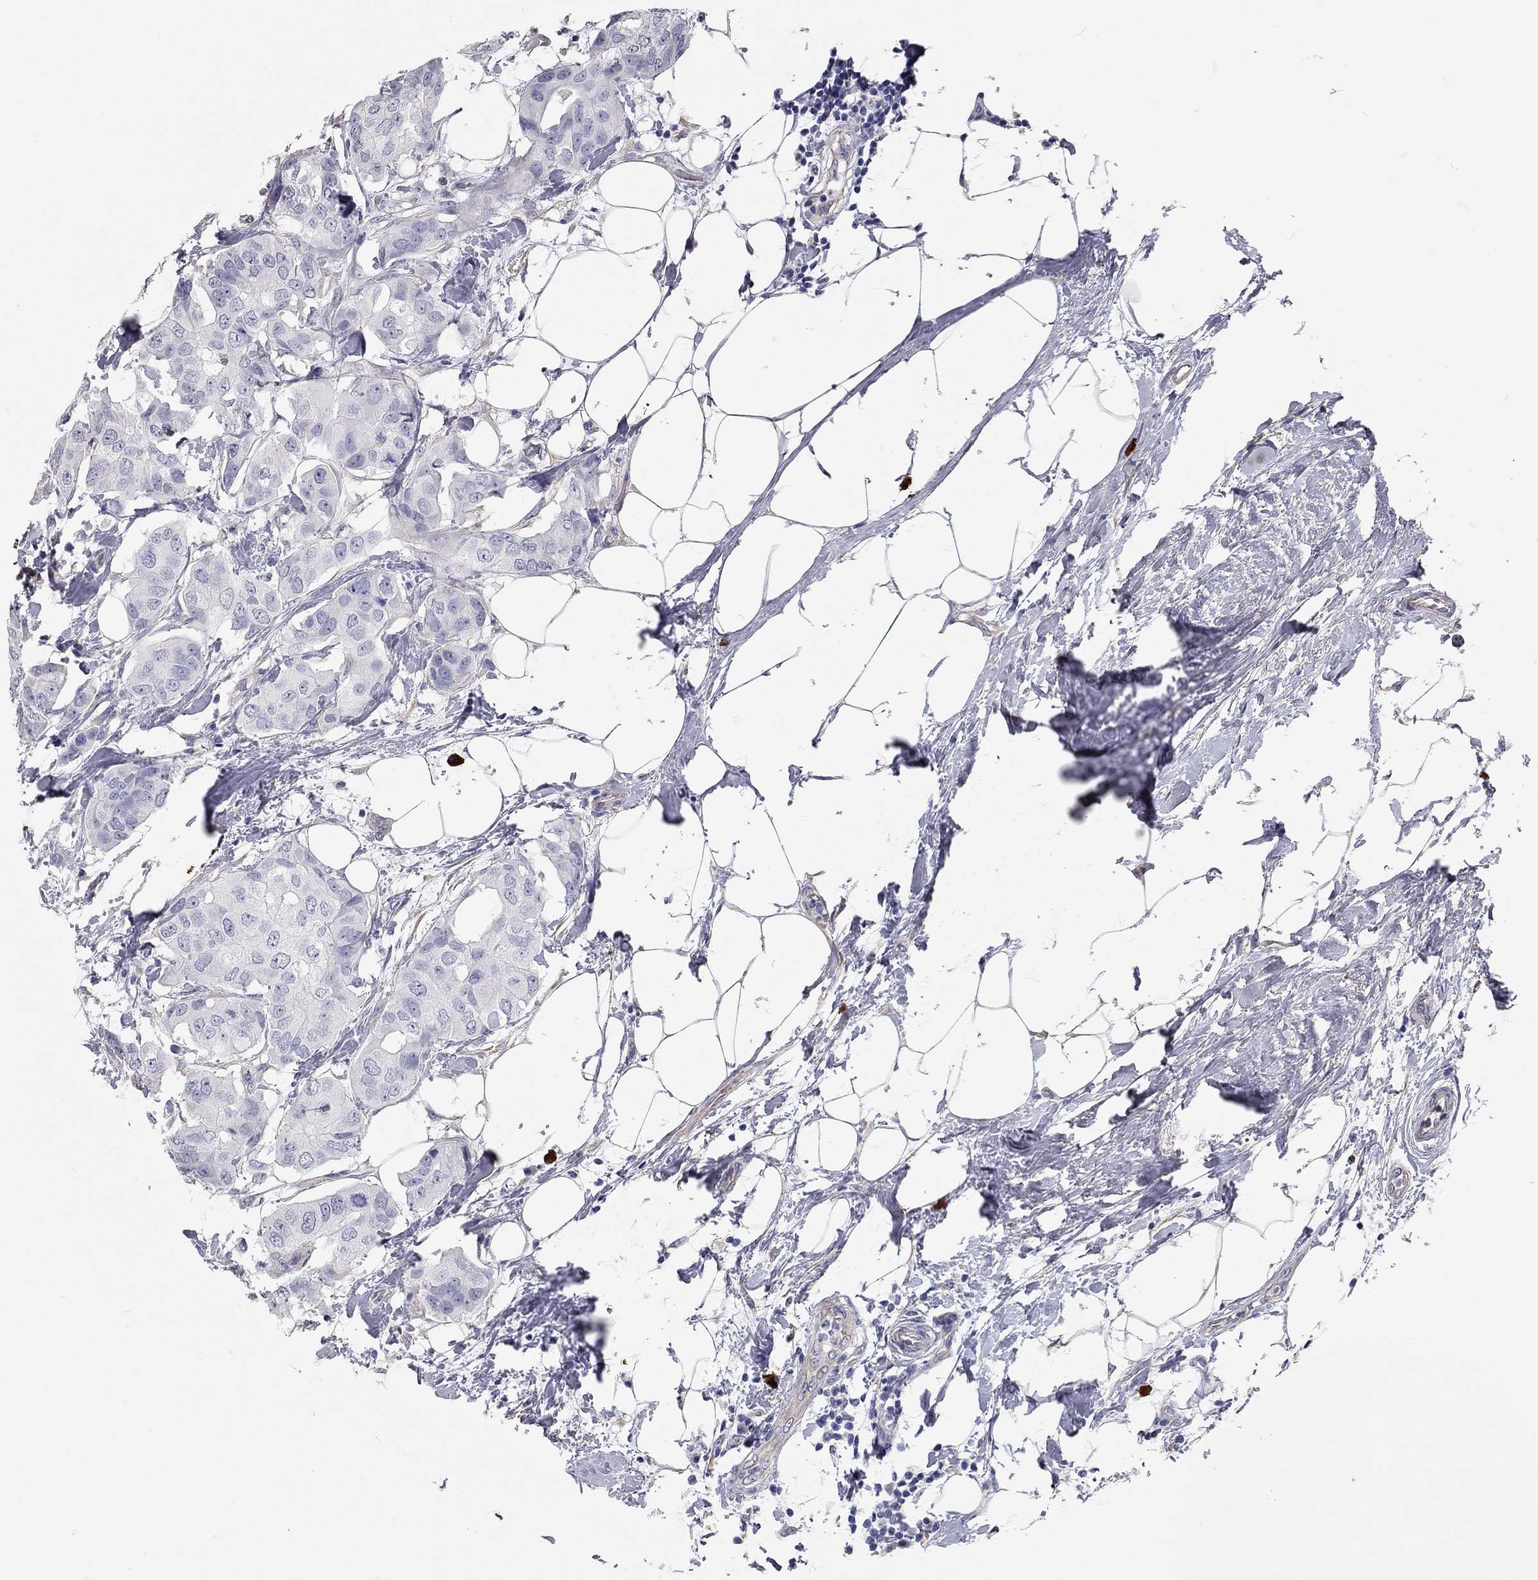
{"staining": {"intensity": "negative", "quantity": "none", "location": "none"}, "tissue": "breast cancer", "cell_type": "Tumor cells", "image_type": "cancer", "snomed": [{"axis": "morphology", "description": "Normal tissue, NOS"}, {"axis": "morphology", "description": "Duct carcinoma"}, {"axis": "topography", "description": "Breast"}], "caption": "Photomicrograph shows no protein staining in tumor cells of breast infiltrating ductal carcinoma tissue.", "gene": "C10orf90", "patient": {"sex": "female", "age": 40}}